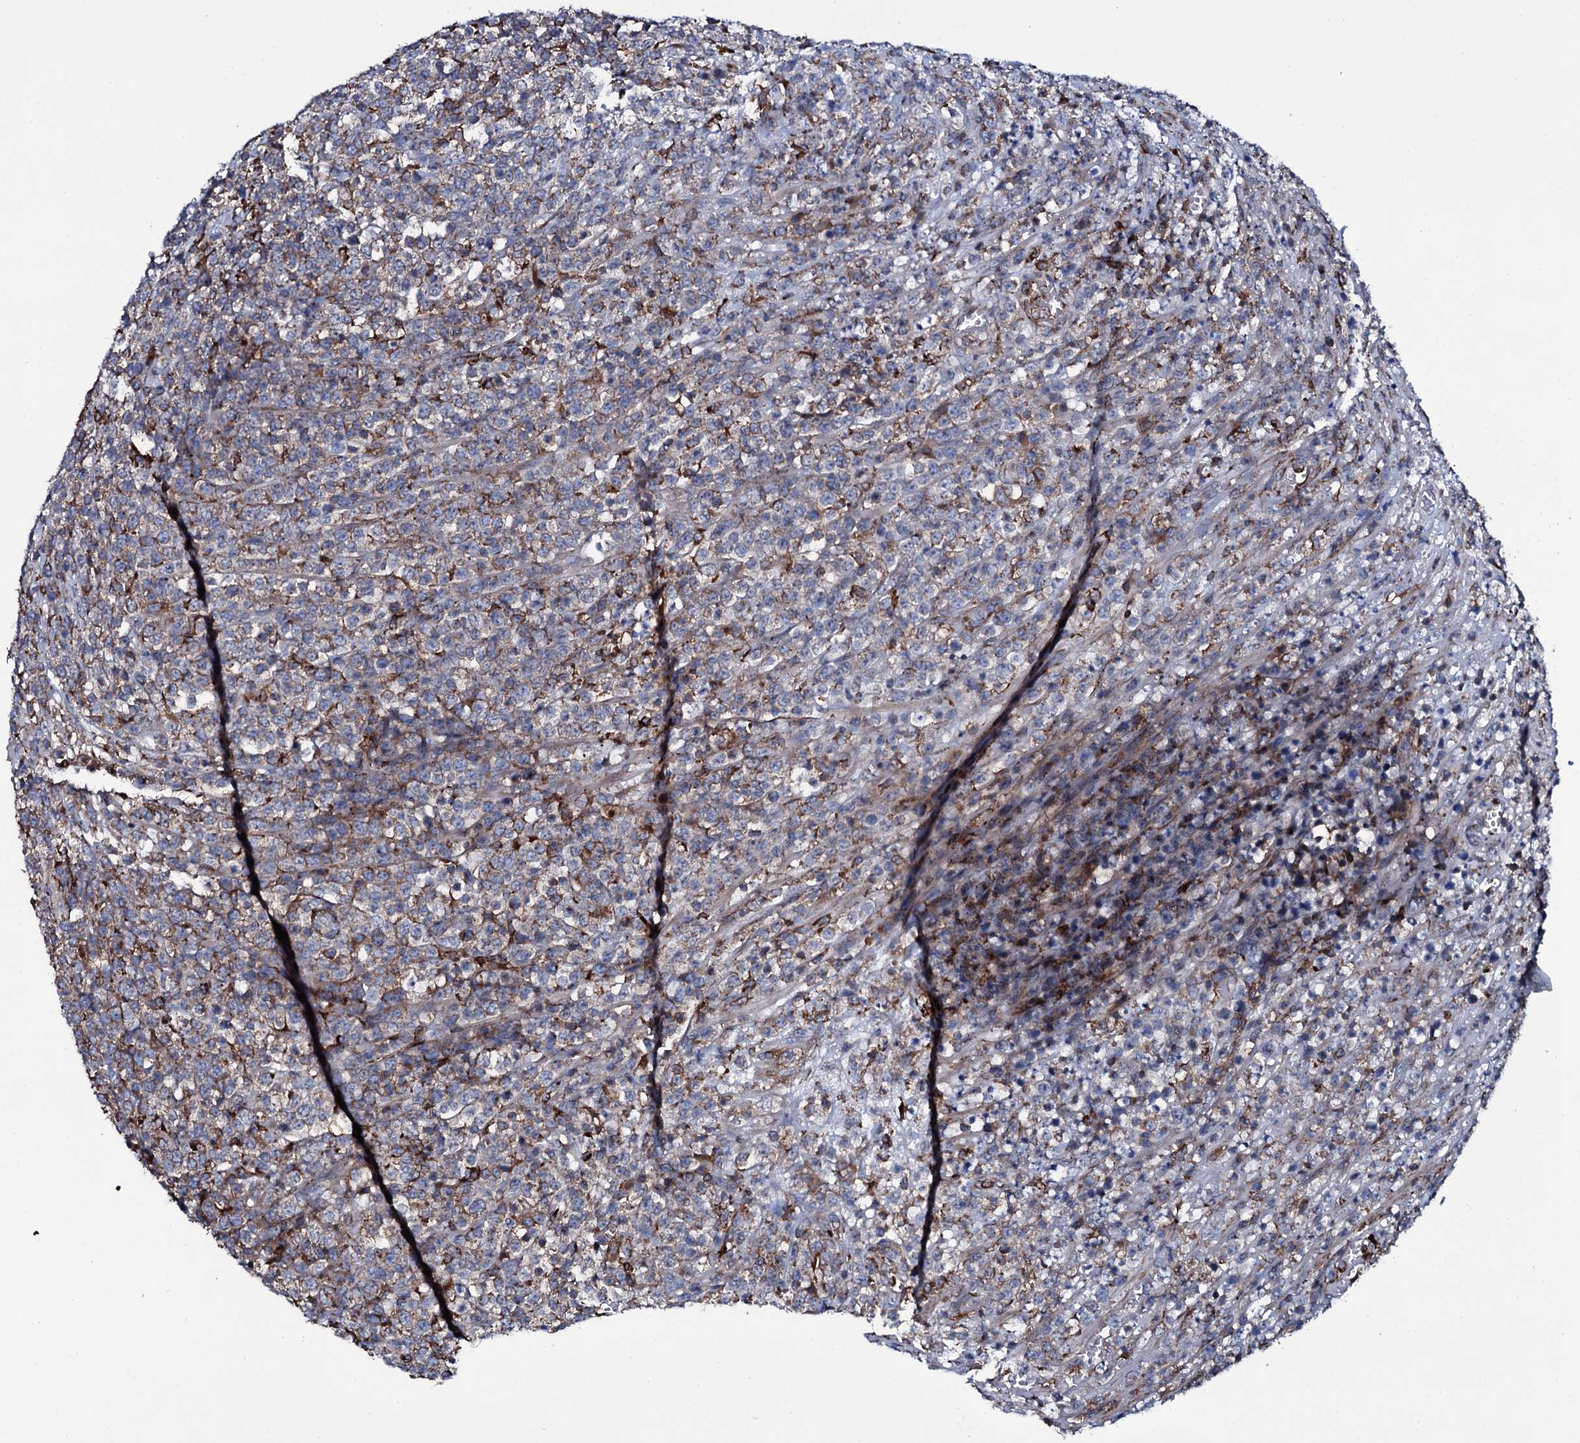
{"staining": {"intensity": "moderate", "quantity": "25%-75%", "location": "cytoplasmic/membranous"}, "tissue": "lymphoma", "cell_type": "Tumor cells", "image_type": "cancer", "snomed": [{"axis": "morphology", "description": "Malignant lymphoma, non-Hodgkin's type, High grade"}, {"axis": "topography", "description": "Colon"}], "caption": "Immunohistochemical staining of human malignant lymphoma, non-Hodgkin's type (high-grade) exhibits moderate cytoplasmic/membranous protein staining in about 25%-75% of tumor cells.", "gene": "VAMP8", "patient": {"sex": "female", "age": 53}}